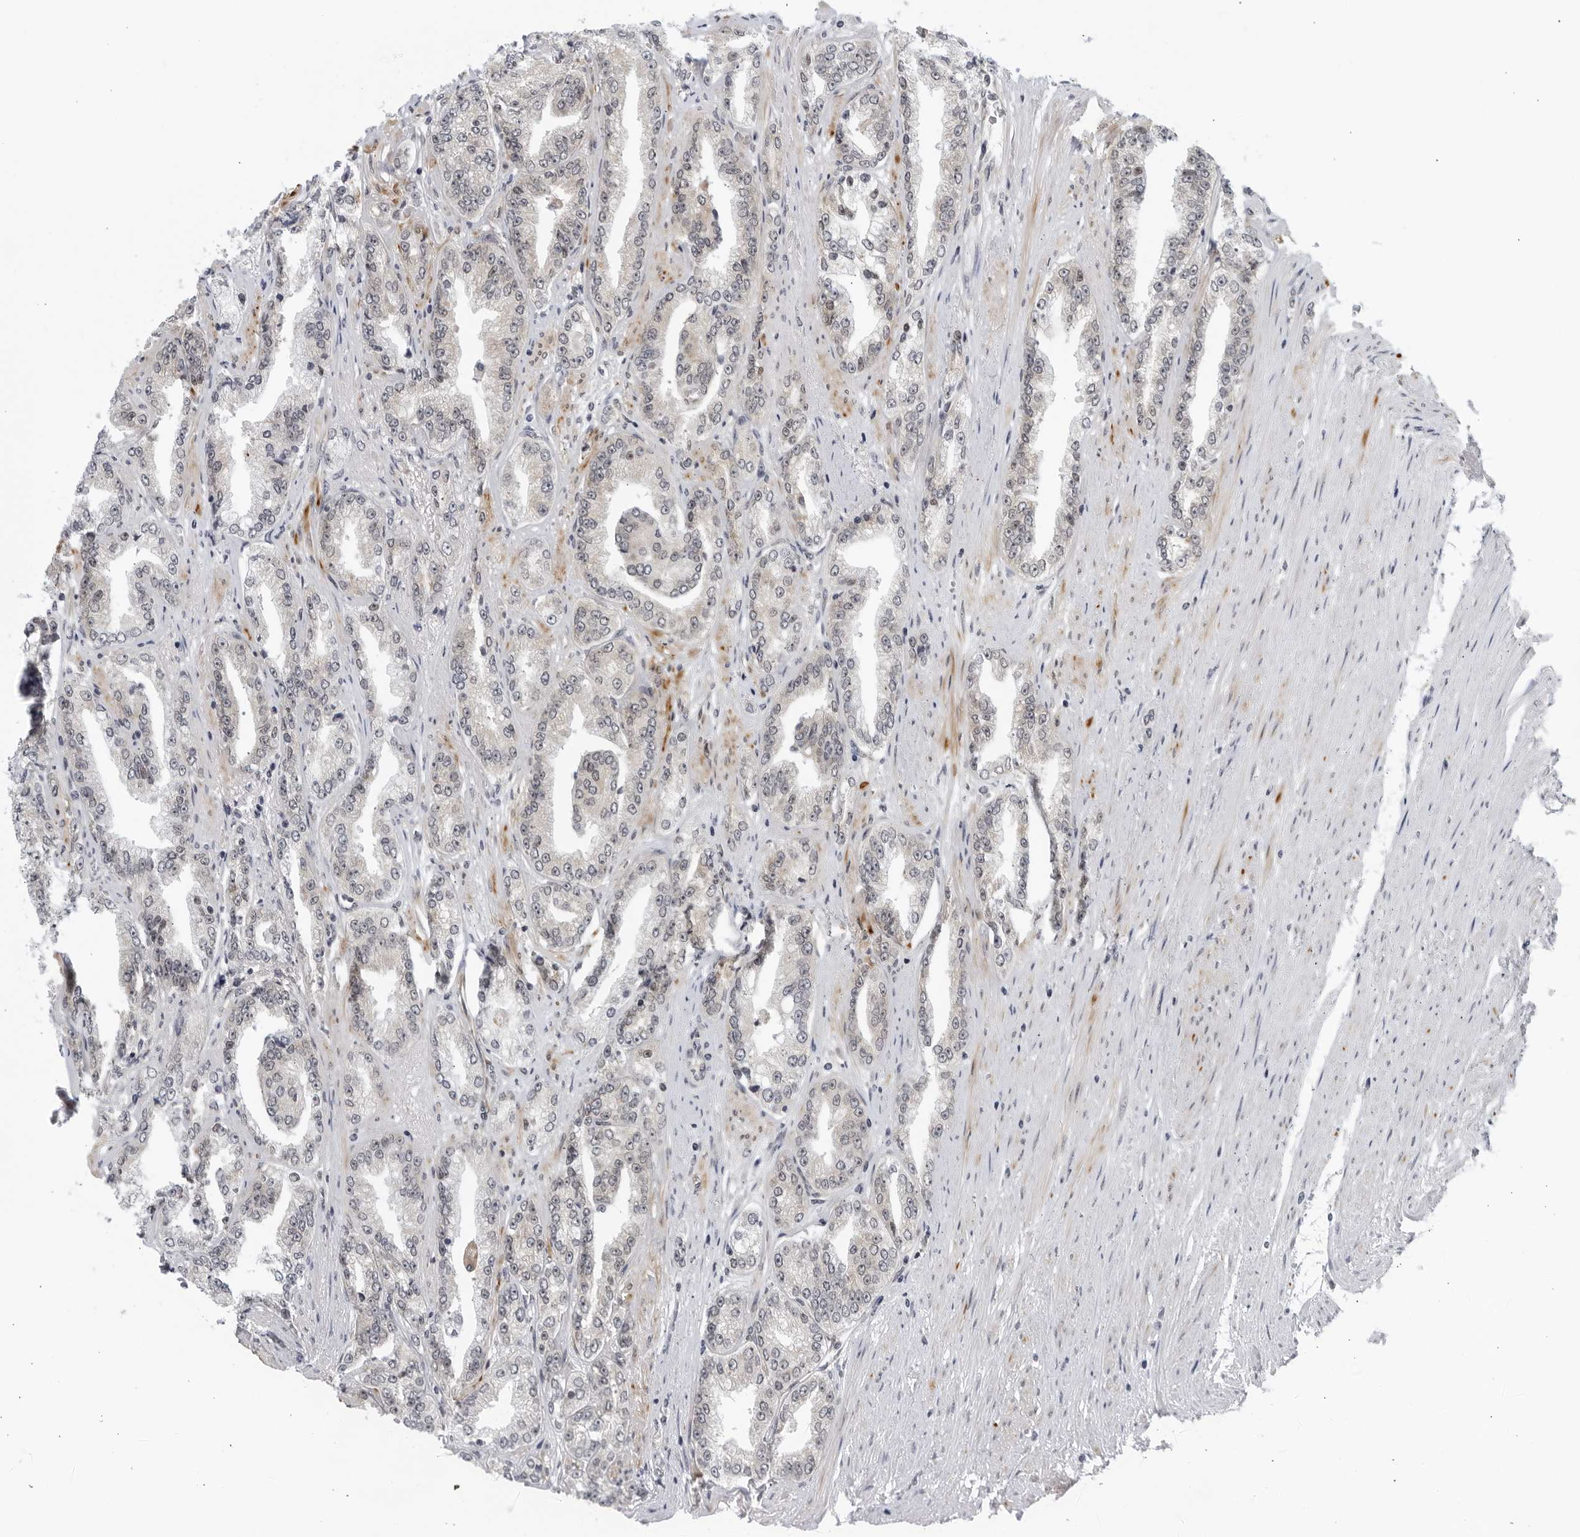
{"staining": {"intensity": "negative", "quantity": "none", "location": "none"}, "tissue": "prostate cancer", "cell_type": "Tumor cells", "image_type": "cancer", "snomed": [{"axis": "morphology", "description": "Adenocarcinoma, High grade"}, {"axis": "topography", "description": "Prostate"}], "caption": "This micrograph is of adenocarcinoma (high-grade) (prostate) stained with immunohistochemistry to label a protein in brown with the nuclei are counter-stained blue. There is no expression in tumor cells.", "gene": "RC3H1", "patient": {"sex": "male", "age": 71}}